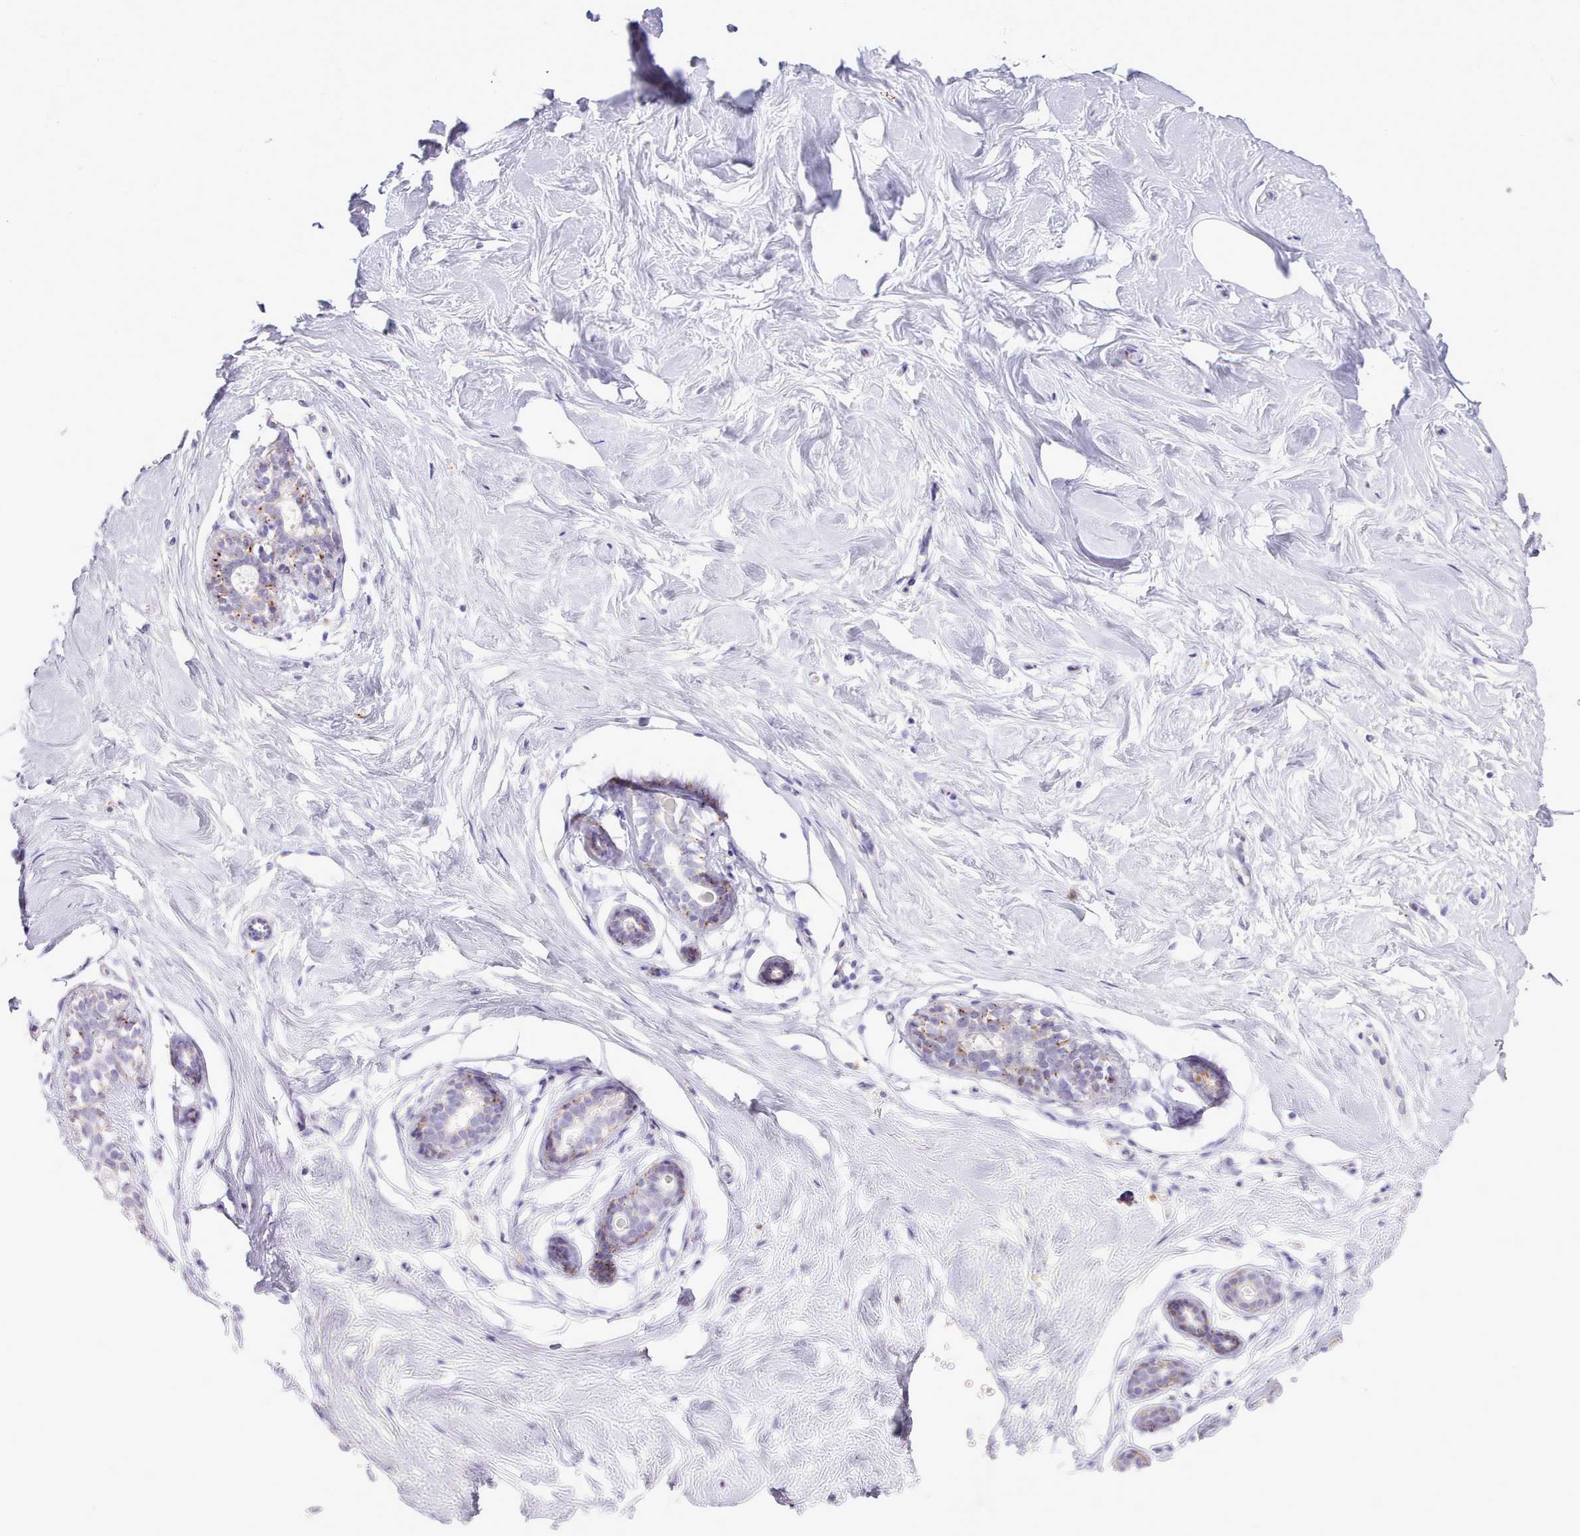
{"staining": {"intensity": "negative", "quantity": "none", "location": "none"}, "tissue": "breast", "cell_type": "Adipocytes", "image_type": "normal", "snomed": [{"axis": "morphology", "description": "Normal tissue, NOS"}, {"axis": "topography", "description": "Breast"}], "caption": "Immunohistochemistry (IHC) photomicrograph of unremarkable breast stained for a protein (brown), which exhibits no expression in adipocytes.", "gene": "SRD5A1", "patient": {"sex": "female", "age": 23}}